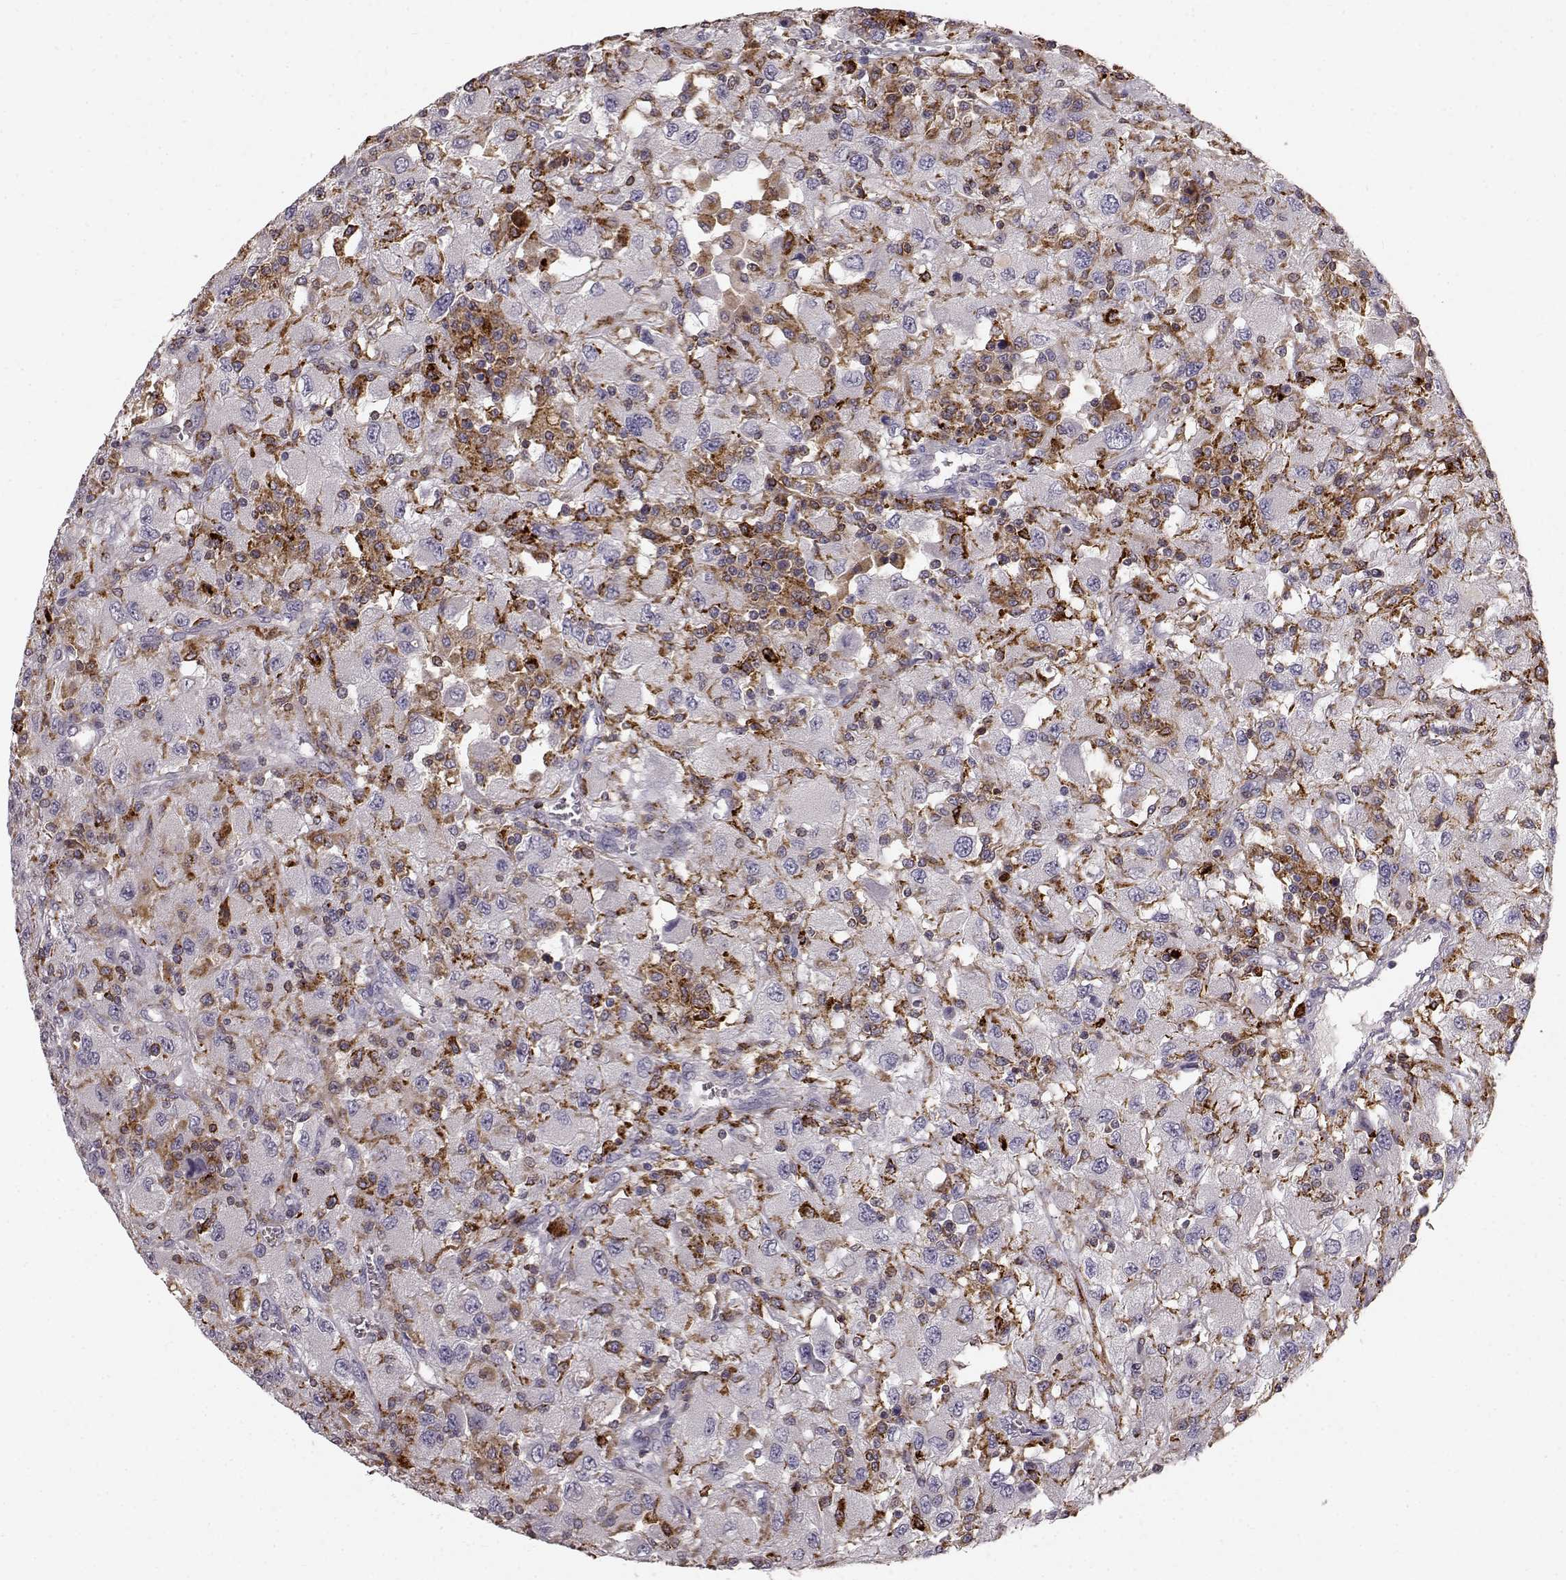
{"staining": {"intensity": "negative", "quantity": "none", "location": "none"}, "tissue": "renal cancer", "cell_type": "Tumor cells", "image_type": "cancer", "snomed": [{"axis": "morphology", "description": "Adenocarcinoma, NOS"}, {"axis": "topography", "description": "Kidney"}], "caption": "IHC image of human renal cancer stained for a protein (brown), which displays no positivity in tumor cells. (Immunohistochemistry, brightfield microscopy, high magnification).", "gene": "CCNF", "patient": {"sex": "female", "age": 67}}